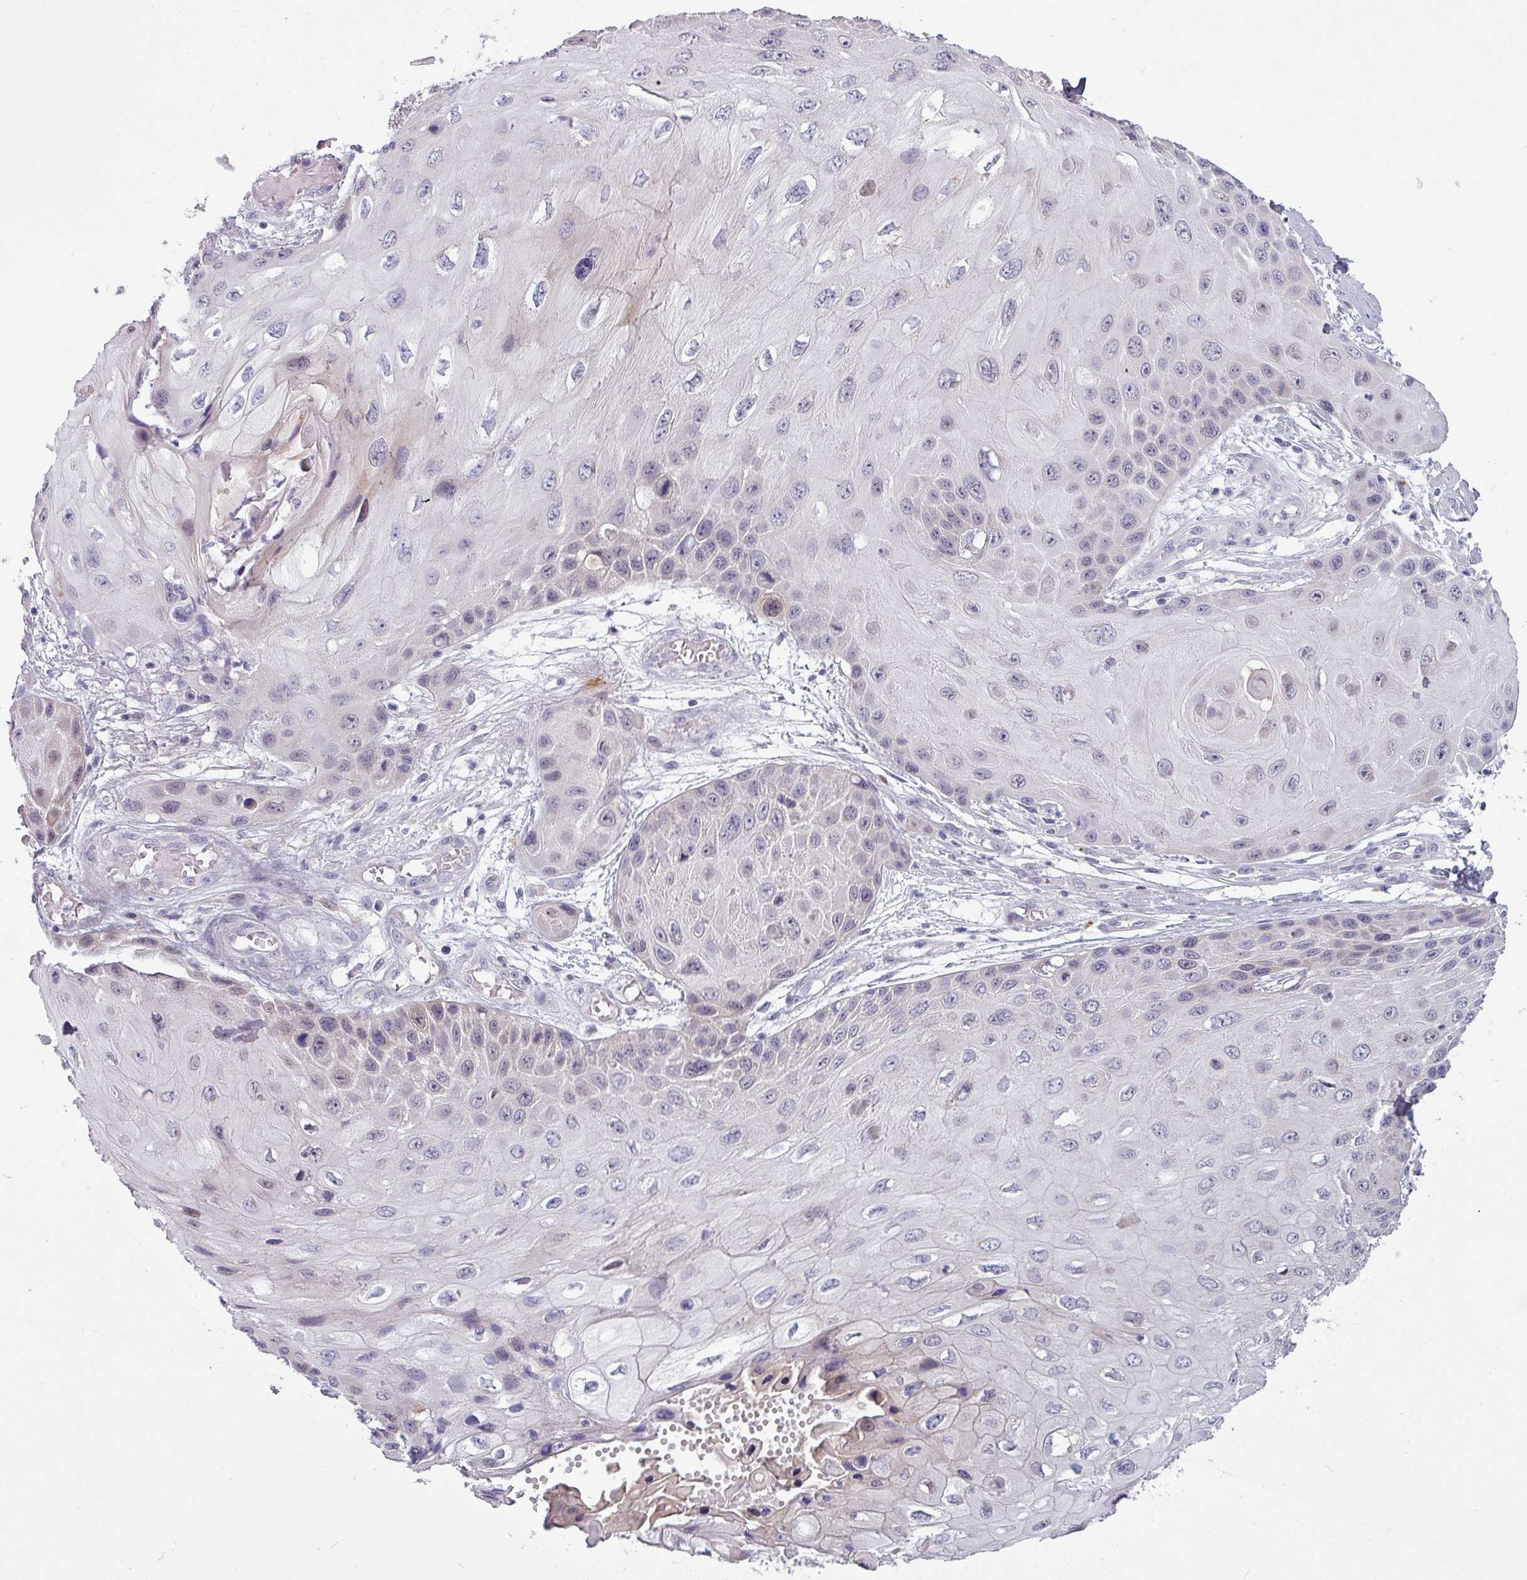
{"staining": {"intensity": "weak", "quantity": "<25%", "location": "cytoplasmic/membranous"}, "tissue": "skin cancer", "cell_type": "Tumor cells", "image_type": "cancer", "snomed": [{"axis": "morphology", "description": "Squamous cell carcinoma, NOS"}, {"axis": "topography", "description": "Skin"}, {"axis": "topography", "description": "Vulva"}], "caption": "Tumor cells show no significant protein positivity in skin cancer.", "gene": "C2orf16", "patient": {"sex": "female", "age": 44}}